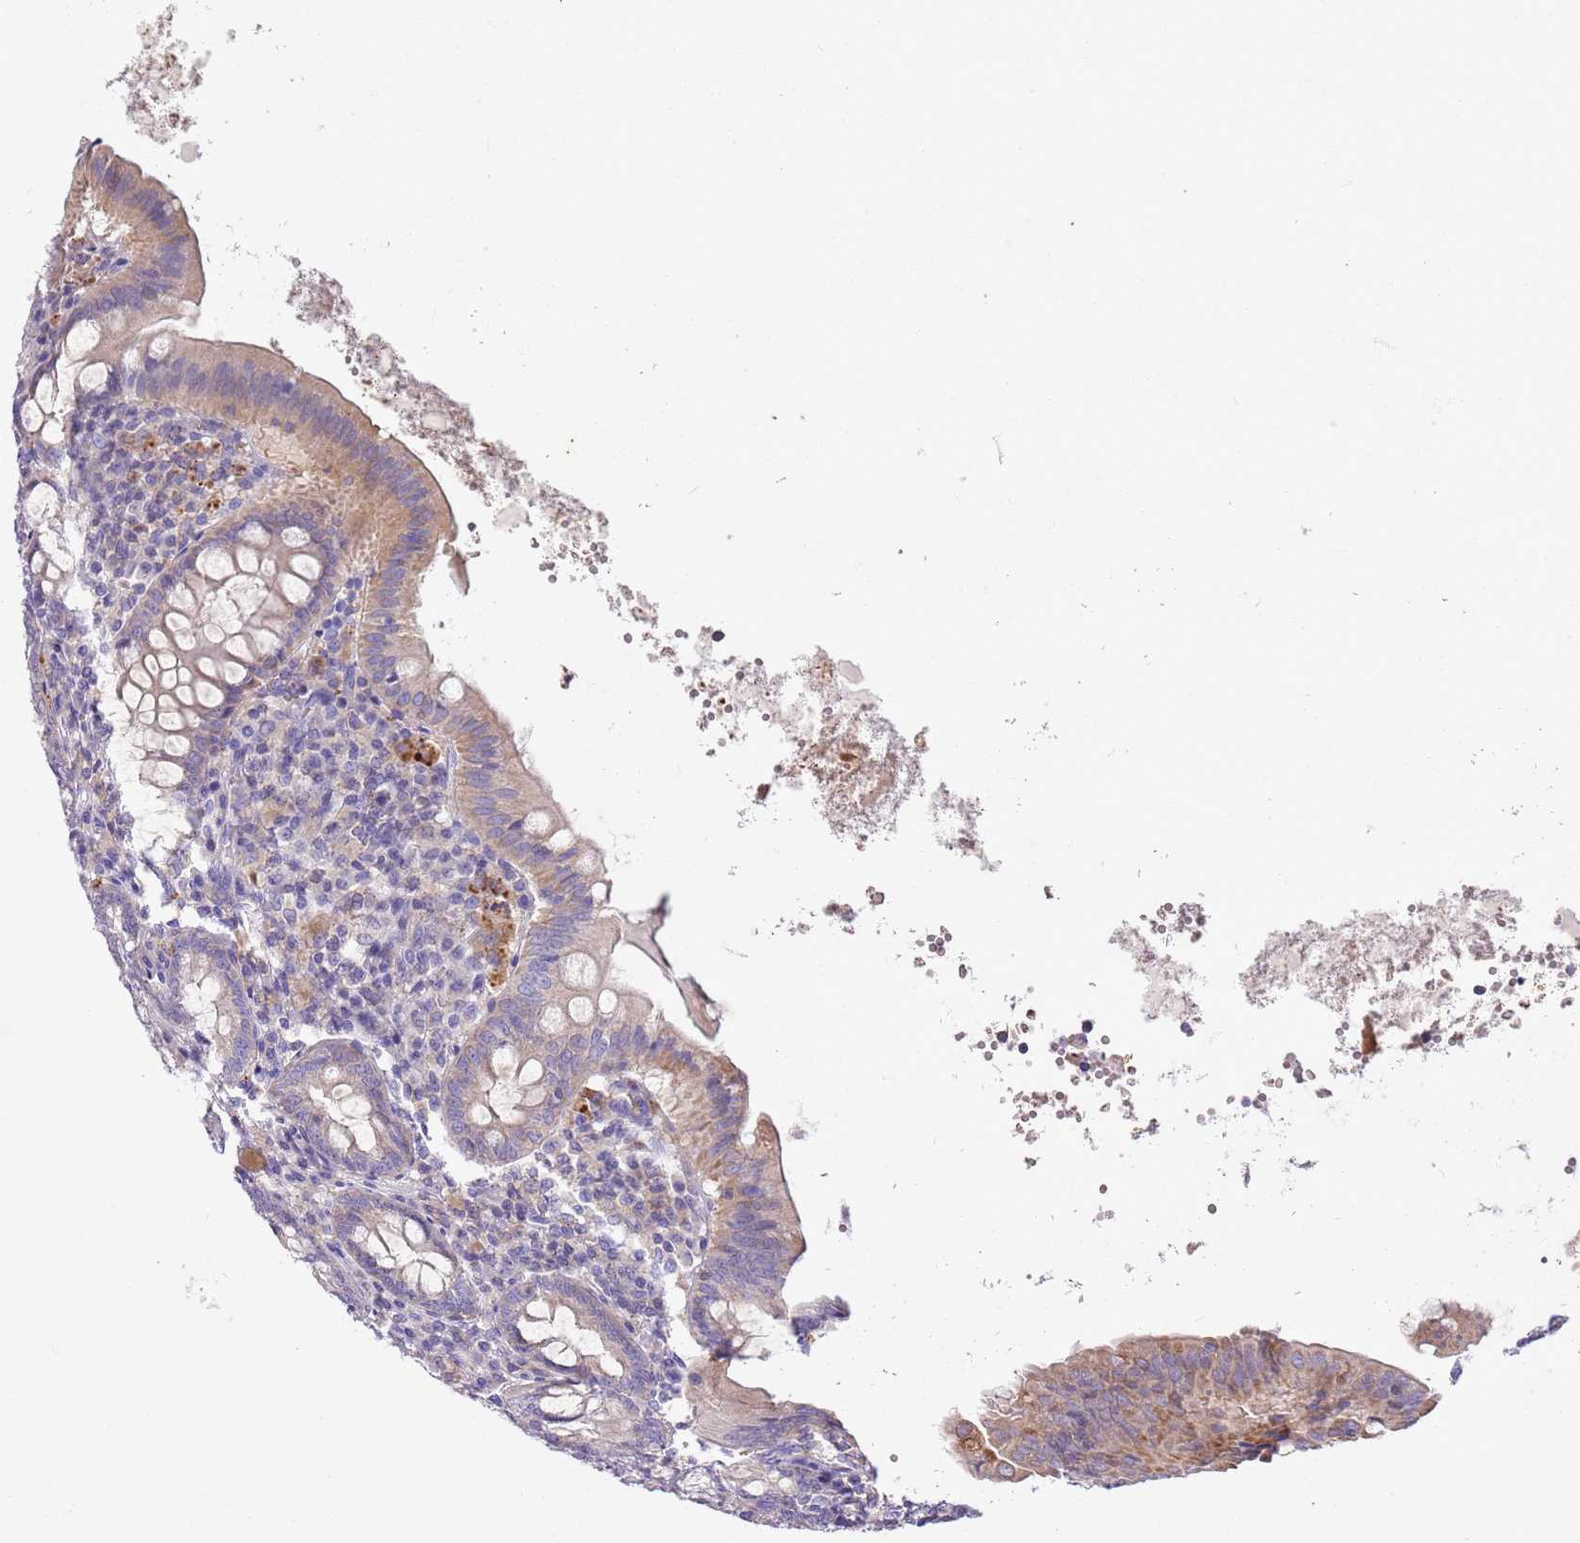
{"staining": {"intensity": "weak", "quantity": "25%-75%", "location": "cytoplasmic/membranous"}, "tissue": "appendix", "cell_type": "Glandular cells", "image_type": "normal", "snomed": [{"axis": "morphology", "description": "Normal tissue, NOS"}, {"axis": "topography", "description": "Appendix"}], "caption": "DAB (3,3'-diaminobenzidine) immunohistochemical staining of normal appendix reveals weak cytoplasmic/membranous protein expression in approximately 25%-75% of glandular cells.", "gene": "CNPPD1", "patient": {"sex": "female", "age": 54}}